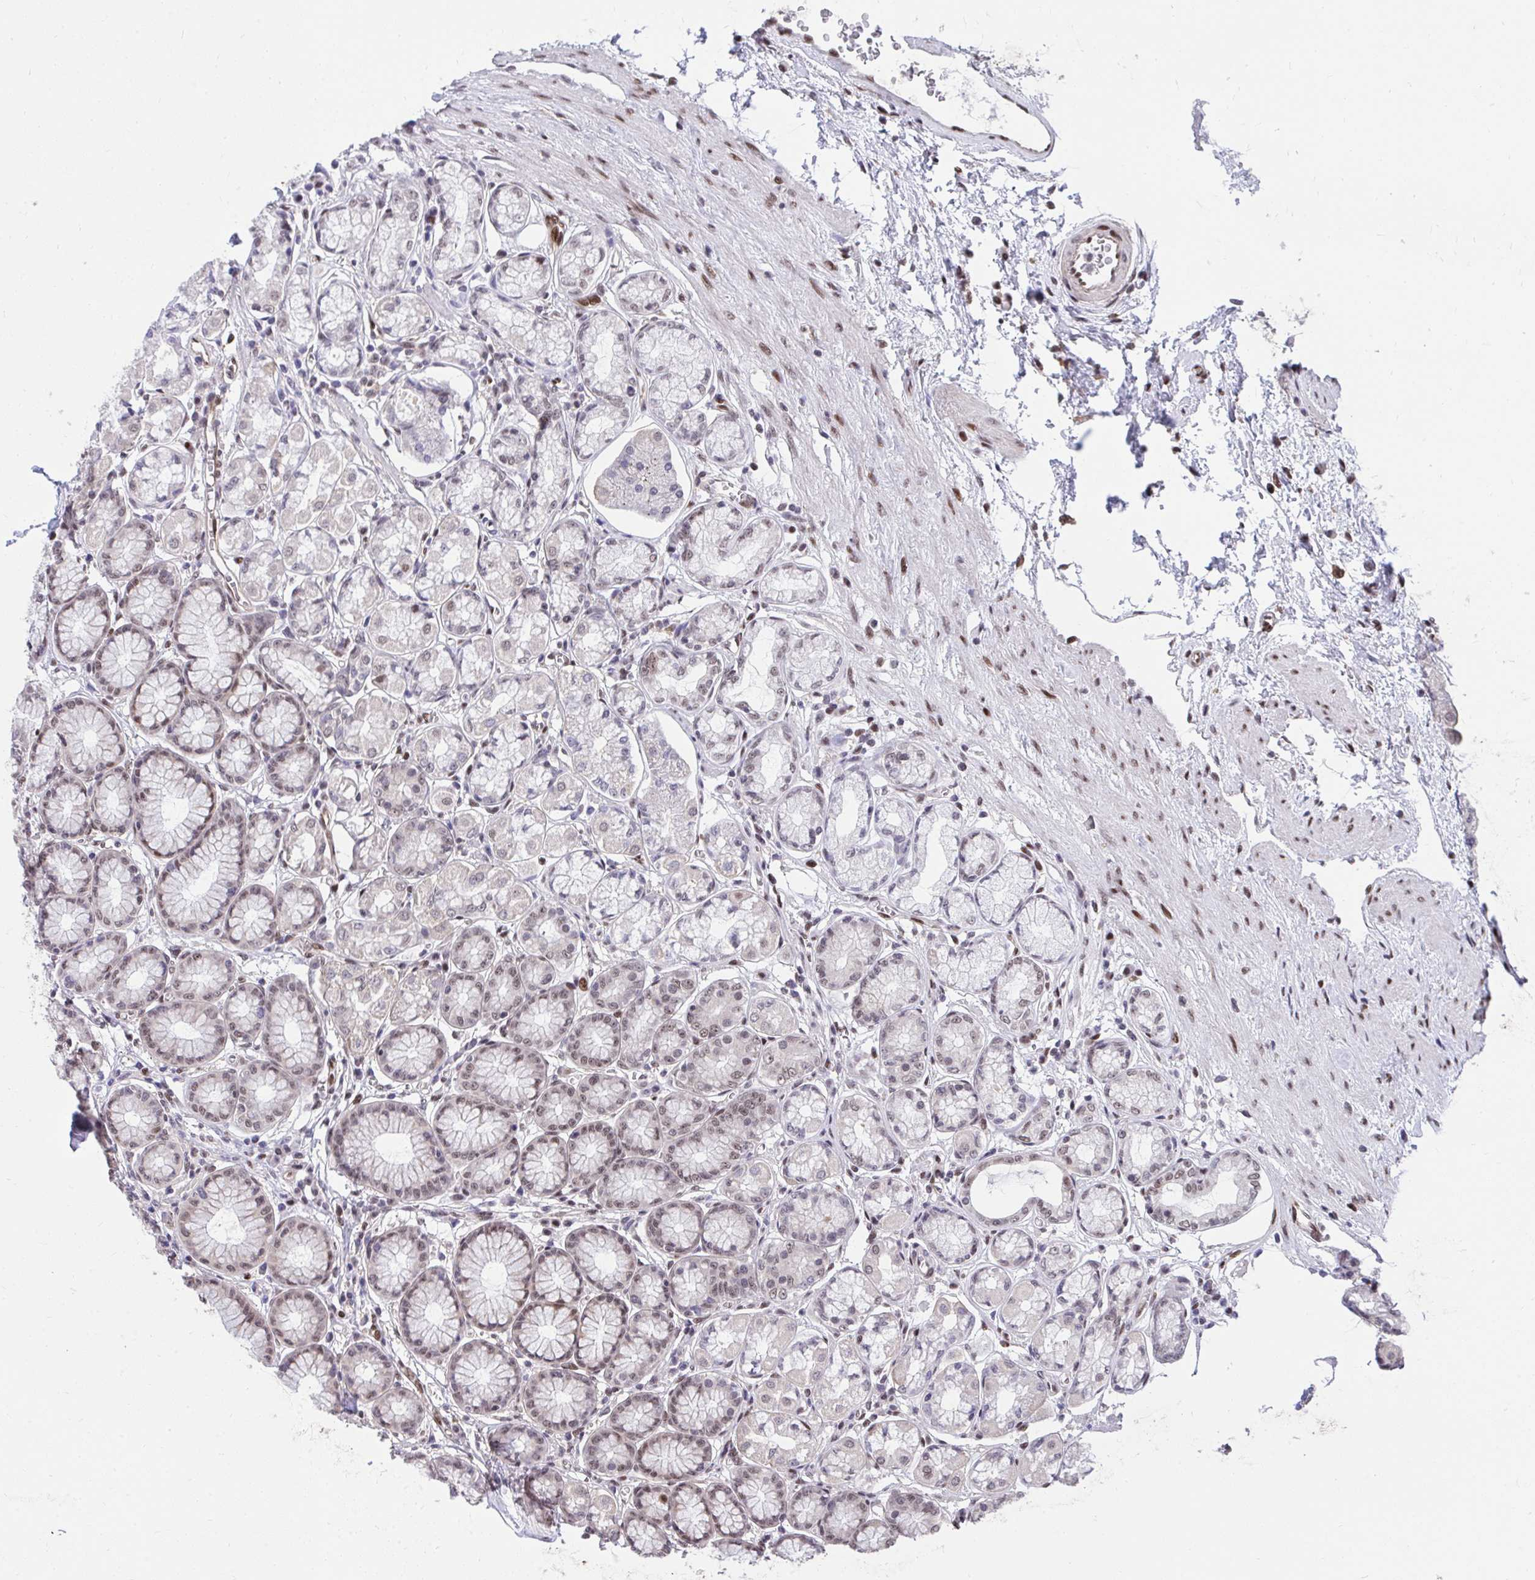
{"staining": {"intensity": "moderate", "quantity": "25%-75%", "location": "cytoplasmic/membranous,nuclear"}, "tissue": "stomach", "cell_type": "Glandular cells", "image_type": "normal", "snomed": [{"axis": "morphology", "description": "Normal tissue, NOS"}, {"axis": "topography", "description": "Stomach"}, {"axis": "topography", "description": "Stomach, lower"}], "caption": "Human stomach stained for a protein (brown) reveals moderate cytoplasmic/membranous,nuclear positive staining in approximately 25%-75% of glandular cells.", "gene": "HOXA4", "patient": {"sex": "male", "age": 76}}